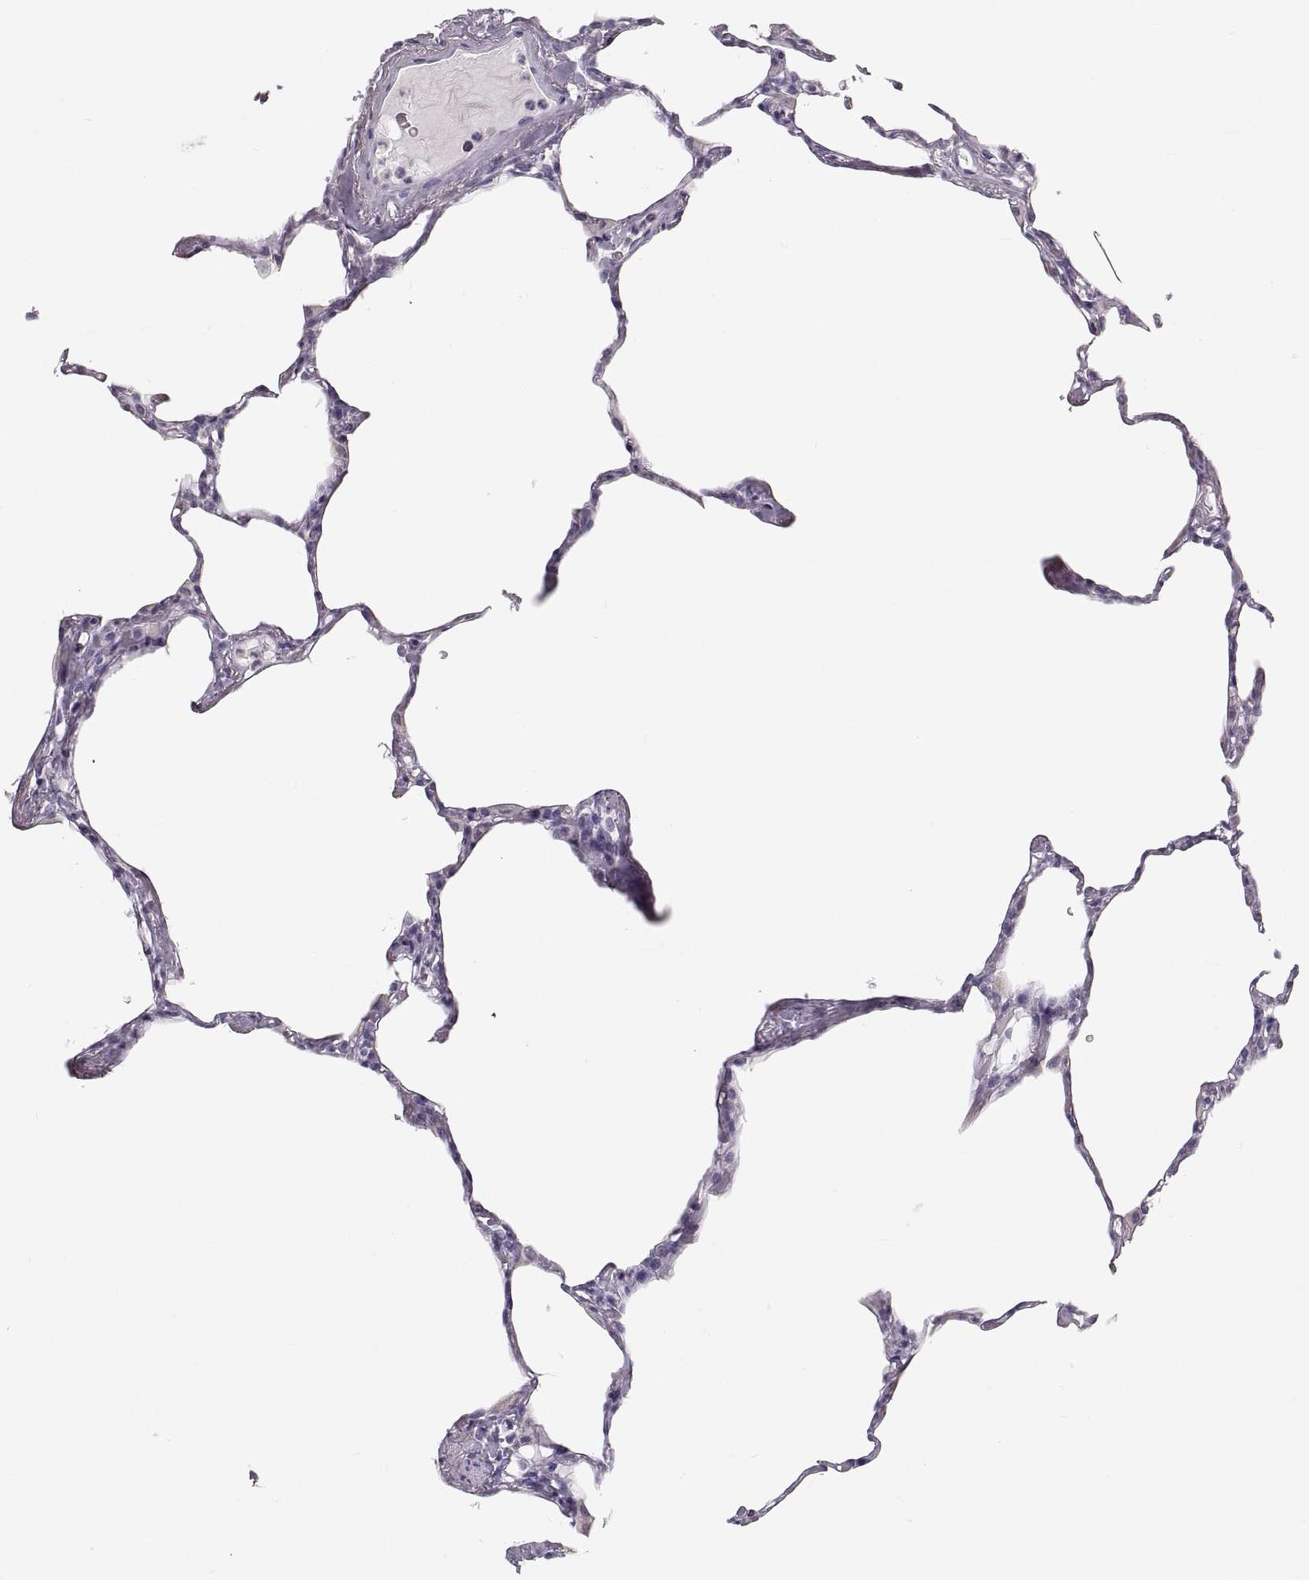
{"staining": {"intensity": "negative", "quantity": "none", "location": "none"}, "tissue": "lung", "cell_type": "Alveolar cells", "image_type": "normal", "snomed": [{"axis": "morphology", "description": "Normal tissue, NOS"}, {"axis": "topography", "description": "Lung"}], "caption": "IHC micrograph of normal human lung stained for a protein (brown), which exhibits no expression in alveolar cells.", "gene": "RUNDC3A", "patient": {"sex": "male", "age": 65}}